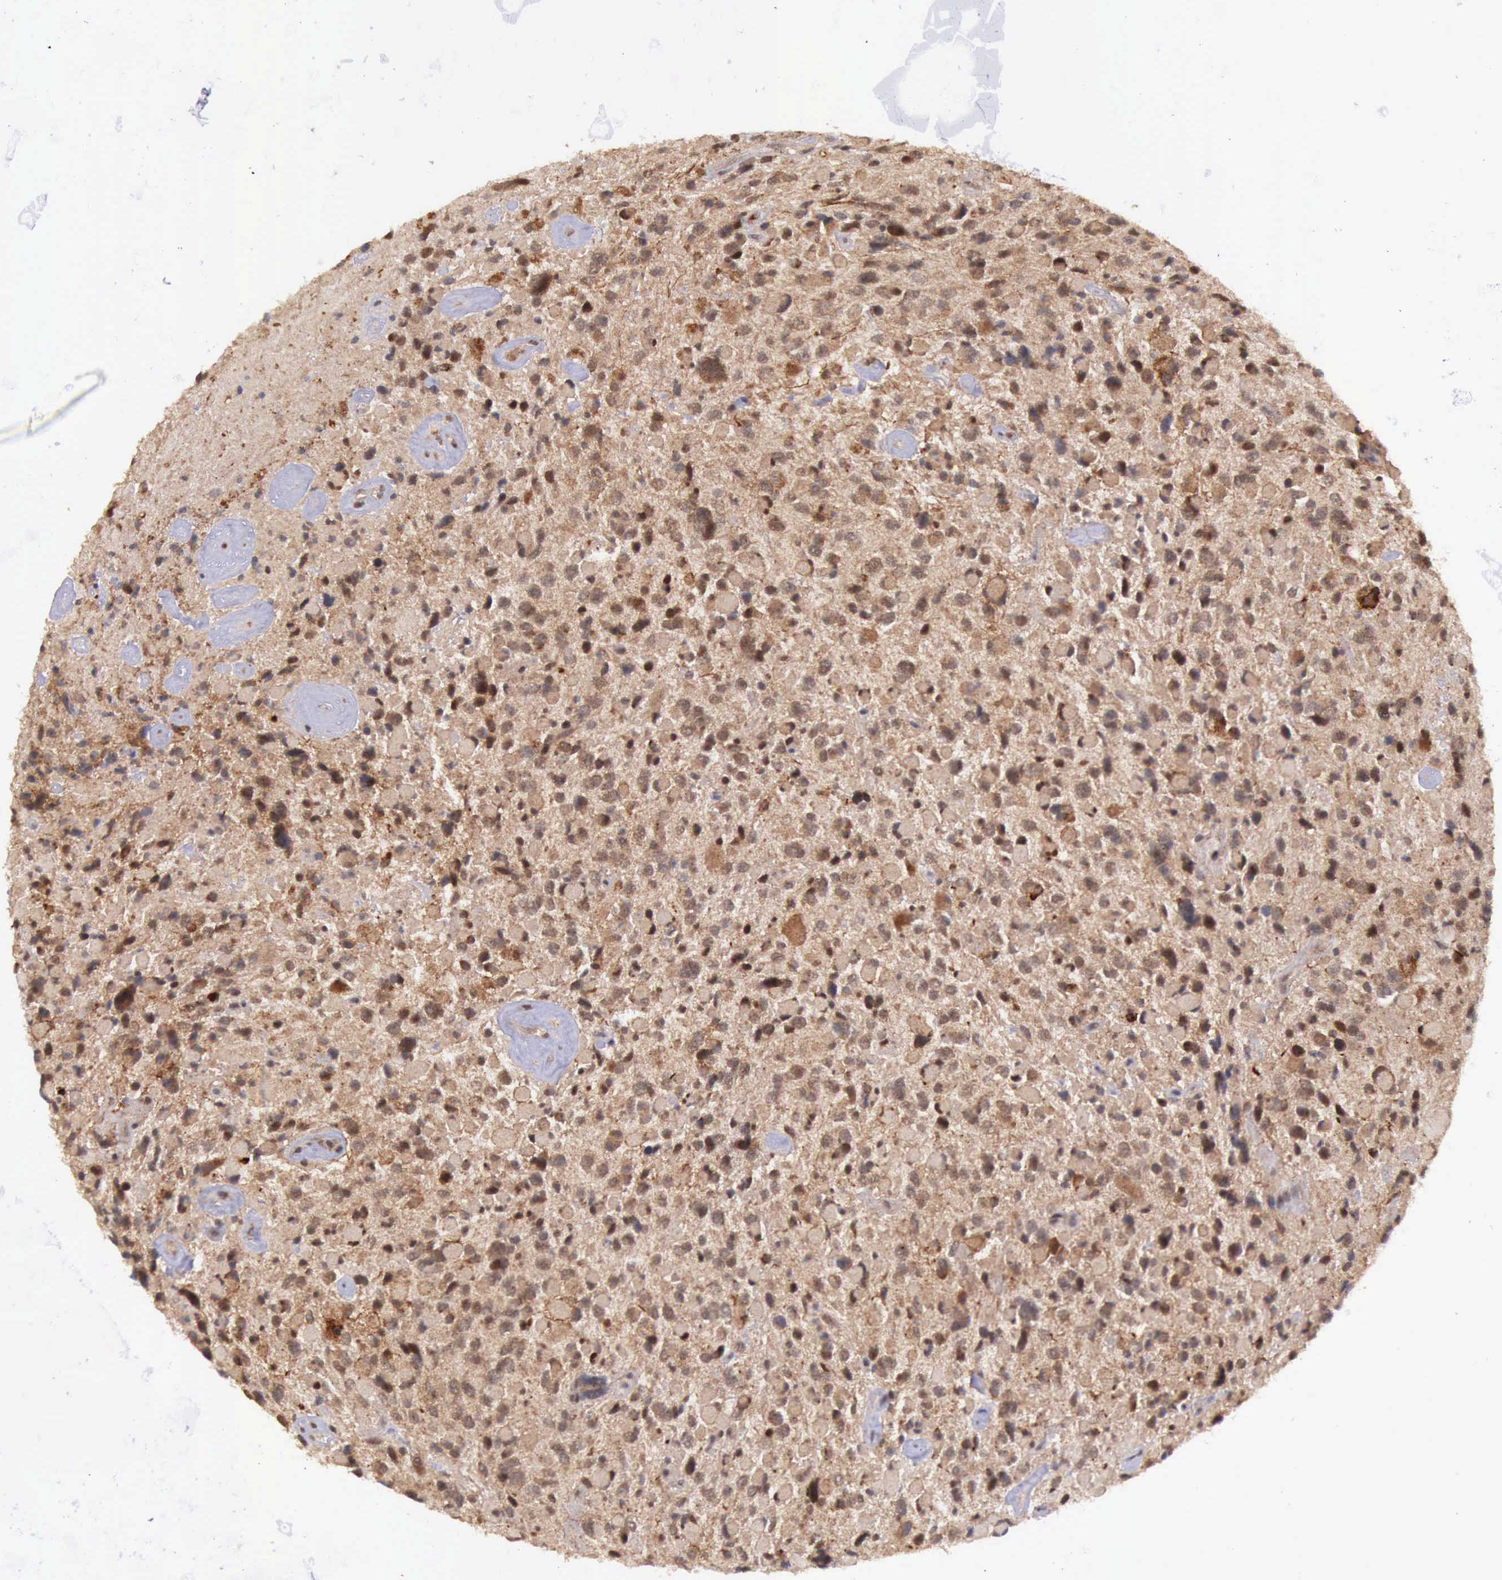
{"staining": {"intensity": "strong", "quantity": ">75%", "location": "cytoplasmic/membranous"}, "tissue": "glioma", "cell_type": "Tumor cells", "image_type": "cancer", "snomed": [{"axis": "morphology", "description": "Glioma, malignant, High grade"}, {"axis": "topography", "description": "Brain"}], "caption": "A micrograph of human glioma stained for a protein displays strong cytoplasmic/membranous brown staining in tumor cells.", "gene": "ARMCX3", "patient": {"sex": "female", "age": 37}}